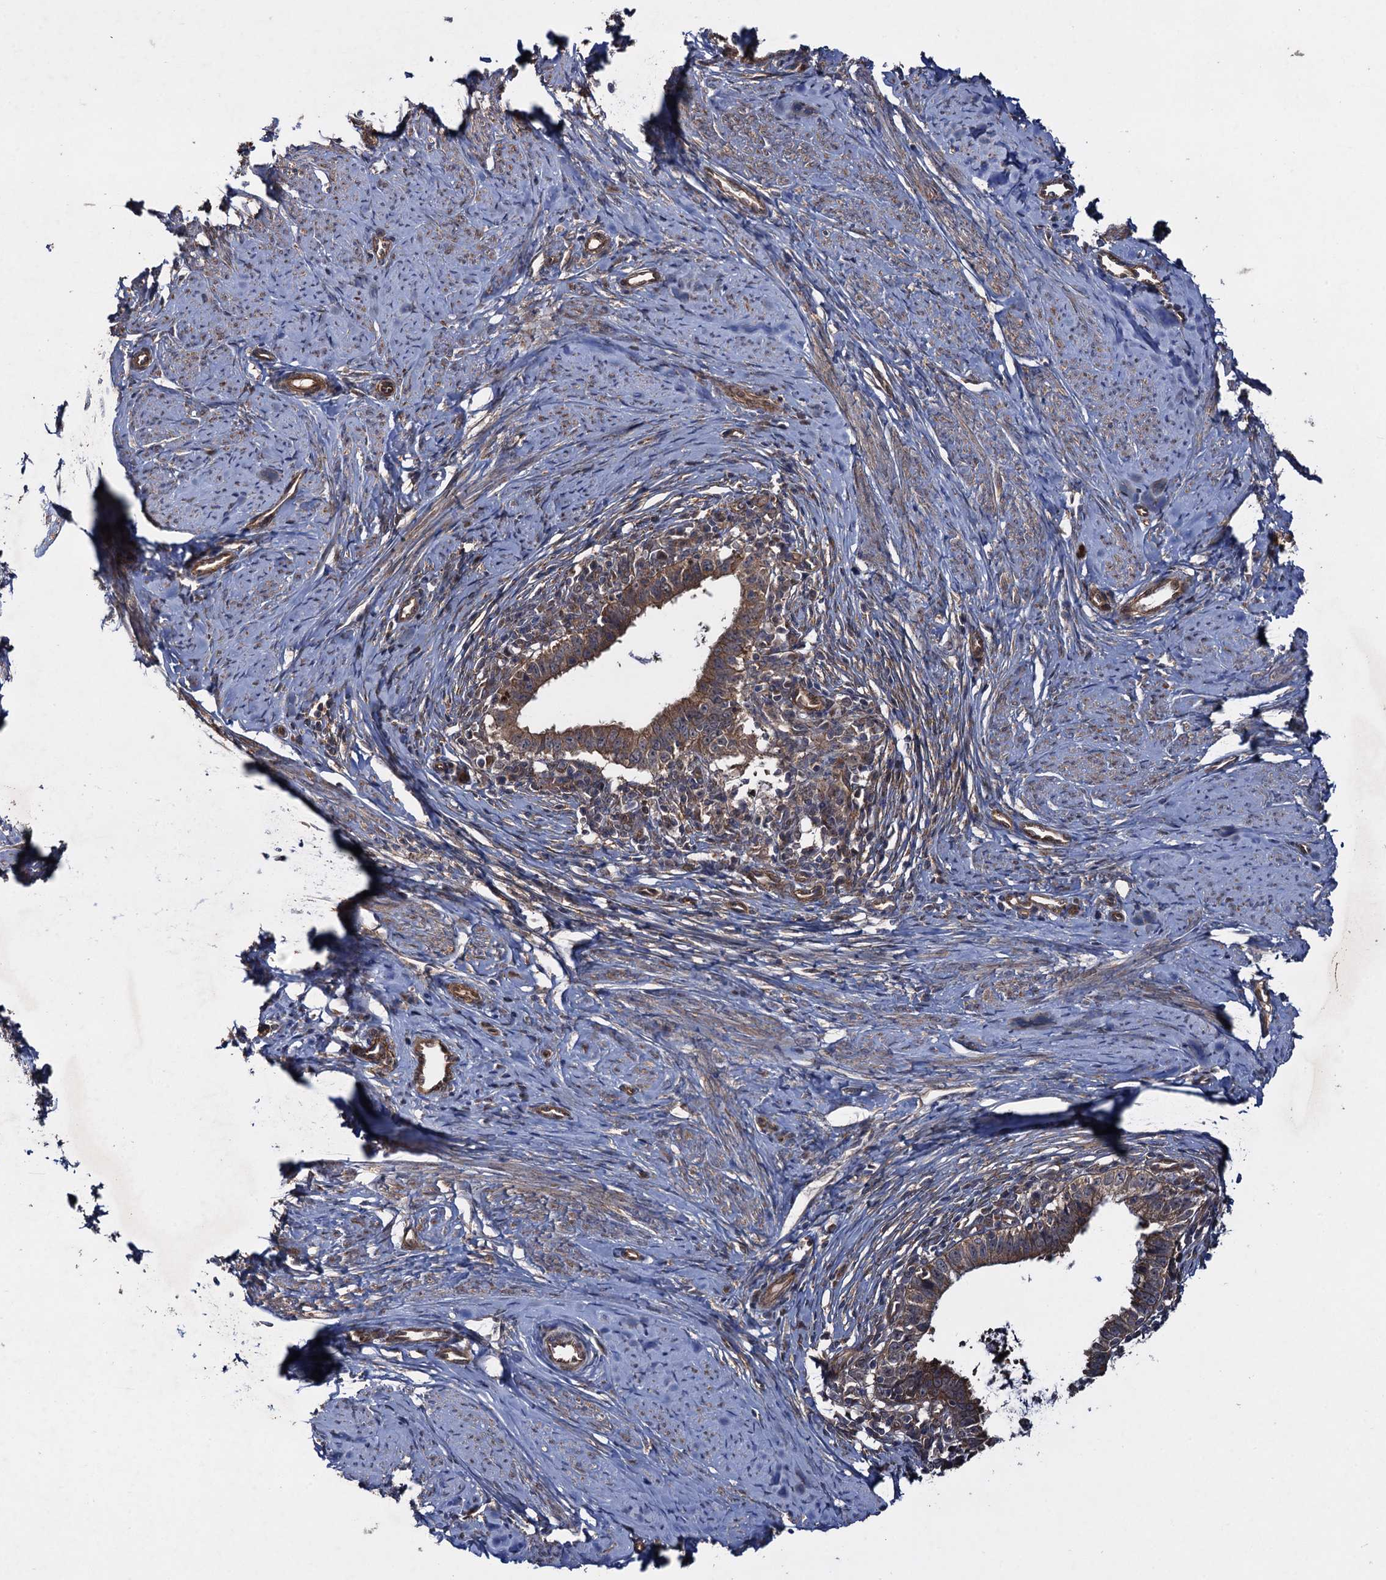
{"staining": {"intensity": "moderate", "quantity": ">75%", "location": "cytoplasmic/membranous"}, "tissue": "cervical cancer", "cell_type": "Tumor cells", "image_type": "cancer", "snomed": [{"axis": "morphology", "description": "Adenocarcinoma, NOS"}, {"axis": "topography", "description": "Cervix"}], "caption": "Protein expression analysis of adenocarcinoma (cervical) displays moderate cytoplasmic/membranous staining in about >75% of tumor cells. The staining was performed using DAB (3,3'-diaminobenzidine), with brown indicating positive protein expression. Nuclei are stained blue with hematoxylin.", "gene": "HAUS1", "patient": {"sex": "female", "age": 36}}